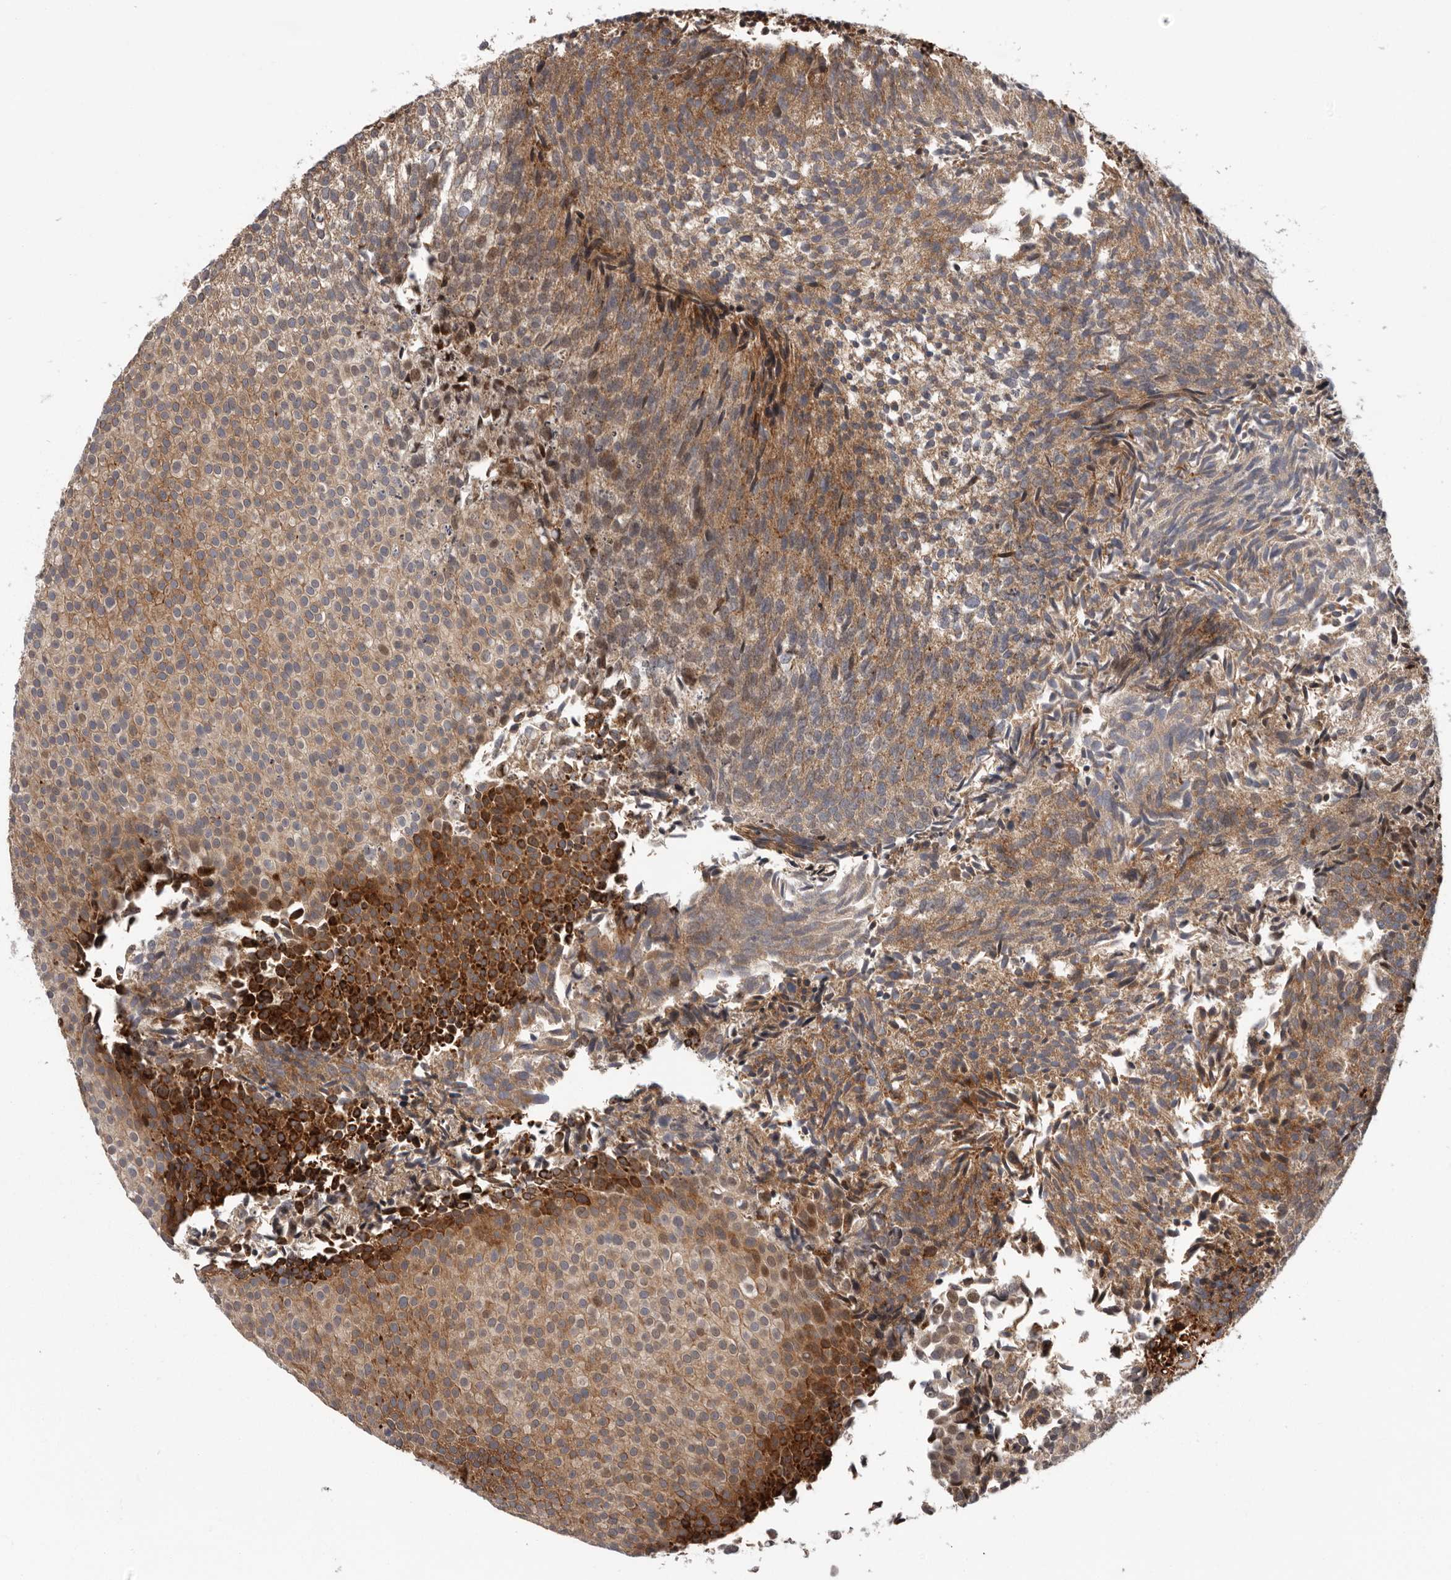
{"staining": {"intensity": "moderate", "quantity": ">75%", "location": "cytoplasmic/membranous"}, "tissue": "urothelial cancer", "cell_type": "Tumor cells", "image_type": "cancer", "snomed": [{"axis": "morphology", "description": "Urothelial carcinoma, Low grade"}, {"axis": "topography", "description": "Urinary bladder"}], "caption": "Tumor cells show medium levels of moderate cytoplasmic/membranous positivity in about >75% of cells in urothelial carcinoma (low-grade).", "gene": "ATXN3L", "patient": {"sex": "male", "age": 86}}